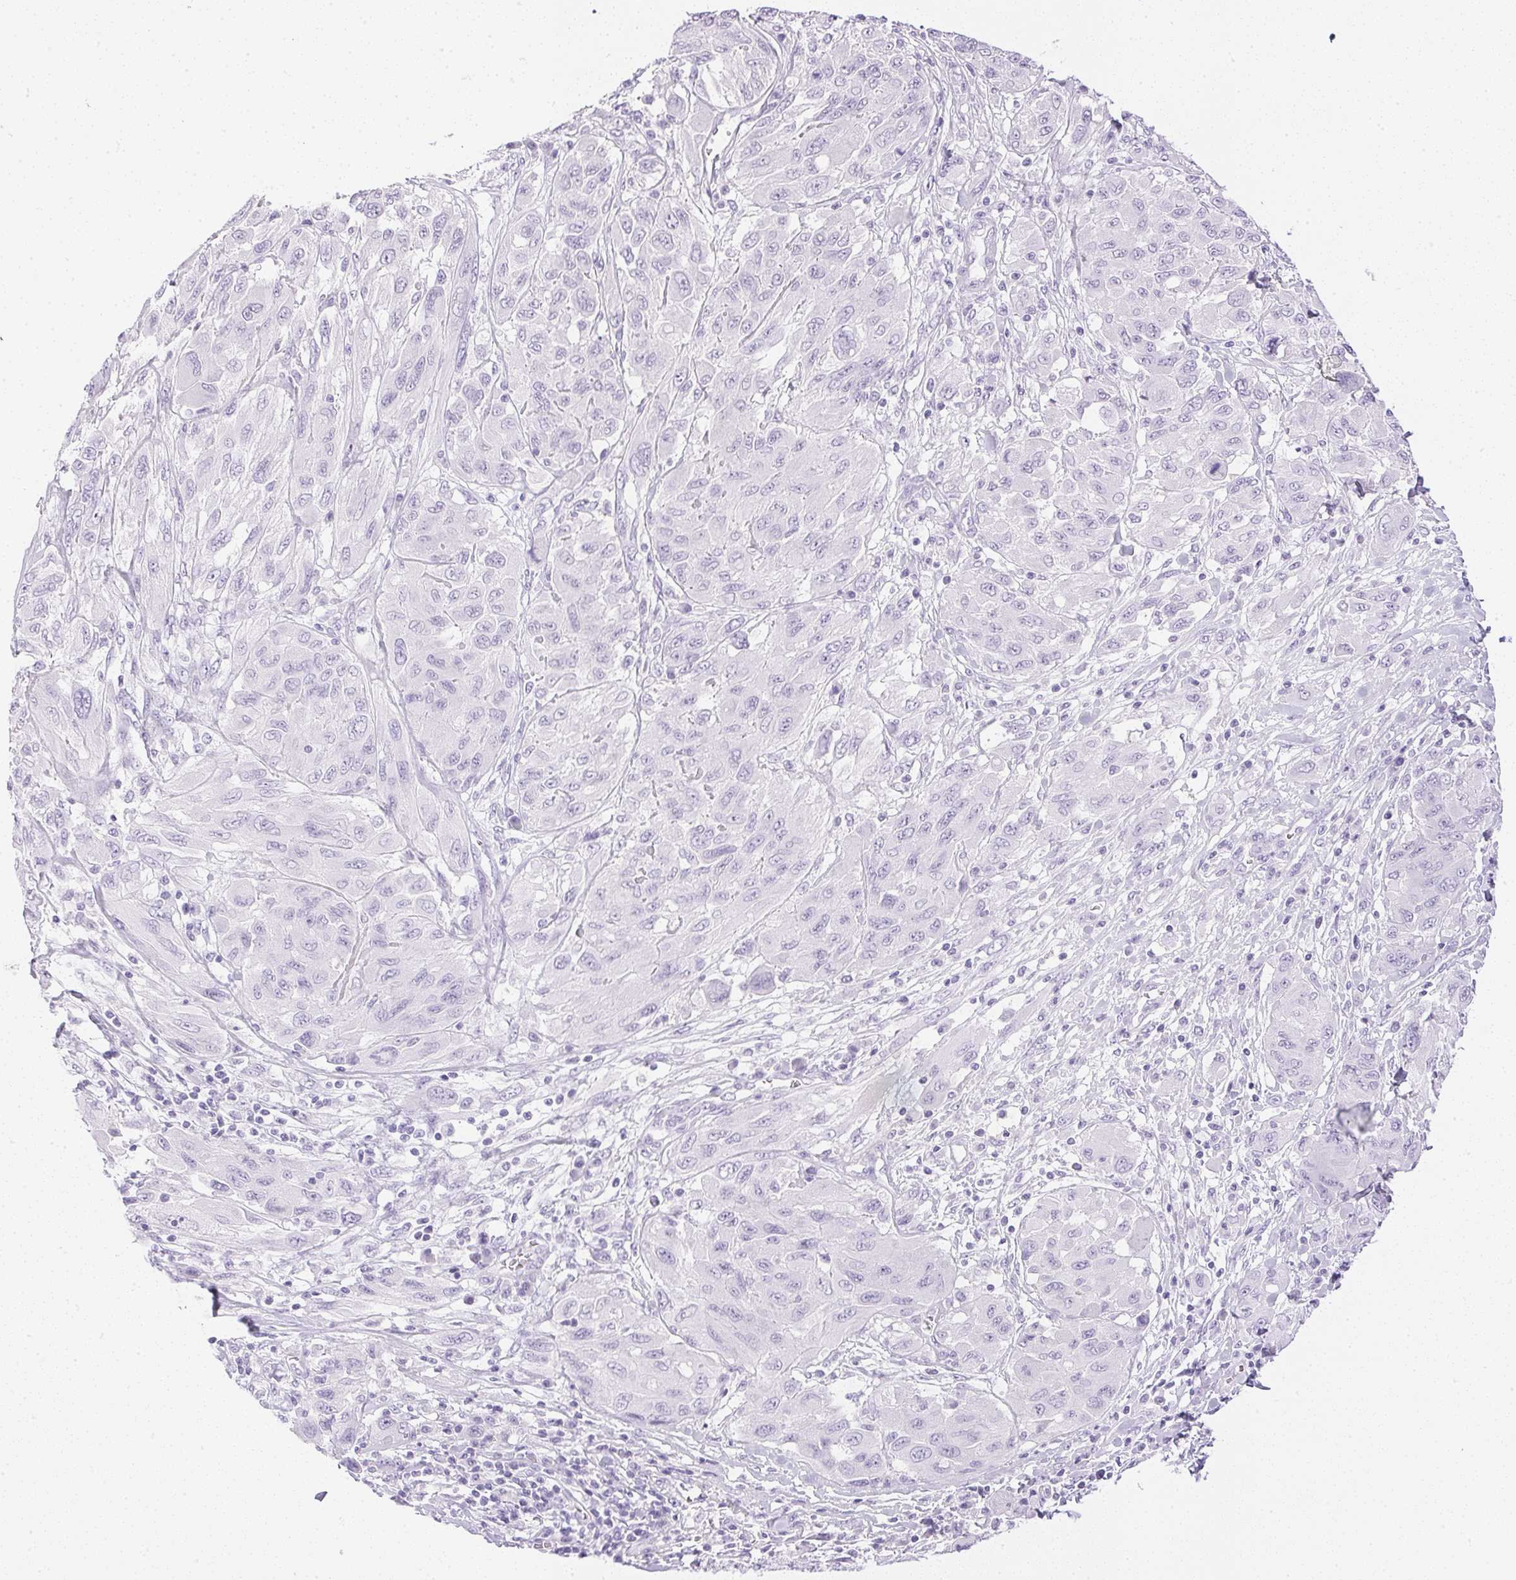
{"staining": {"intensity": "negative", "quantity": "none", "location": "none"}, "tissue": "melanoma", "cell_type": "Tumor cells", "image_type": "cancer", "snomed": [{"axis": "morphology", "description": "Malignant melanoma, NOS"}, {"axis": "topography", "description": "Skin"}], "caption": "Tumor cells are negative for protein expression in human malignant melanoma.", "gene": "CPB1", "patient": {"sex": "female", "age": 91}}